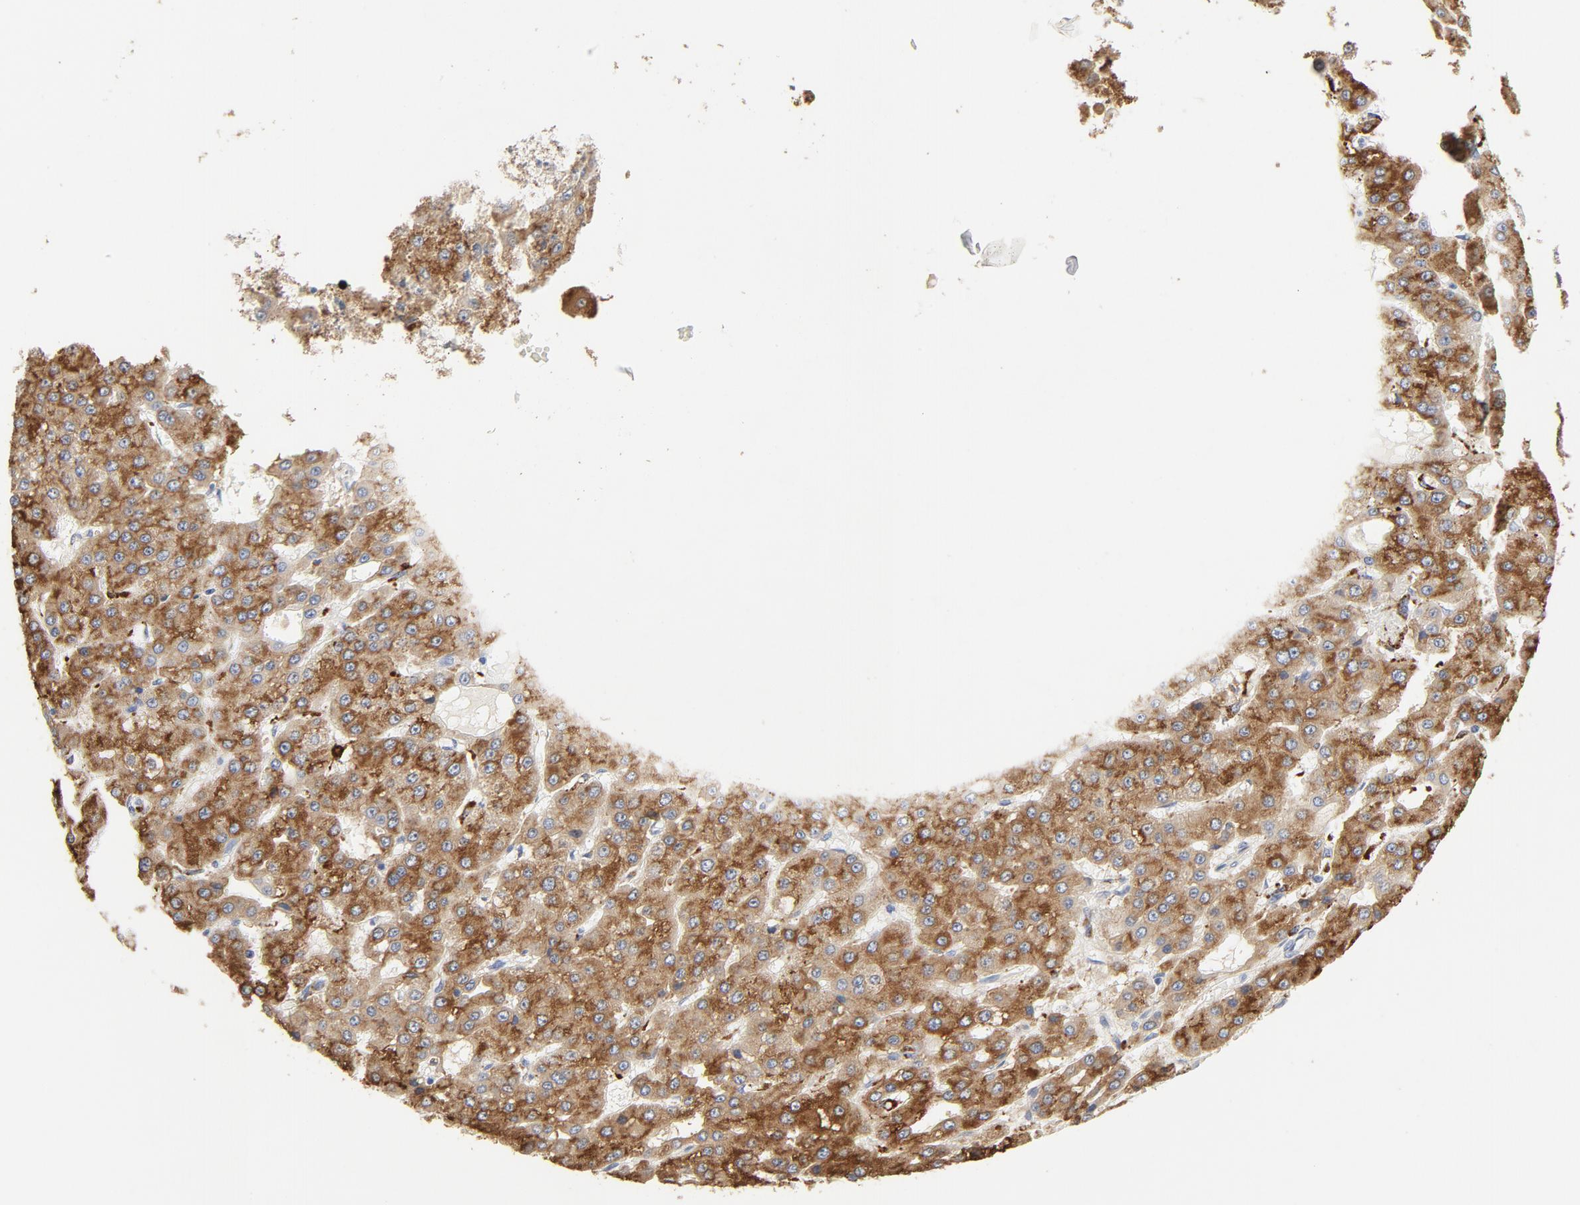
{"staining": {"intensity": "strong", "quantity": ">75%", "location": "cytoplasmic/membranous"}, "tissue": "liver cancer", "cell_type": "Tumor cells", "image_type": "cancer", "snomed": [{"axis": "morphology", "description": "Carcinoma, Hepatocellular, NOS"}, {"axis": "topography", "description": "Liver"}], "caption": "IHC staining of liver cancer, which reveals high levels of strong cytoplasmic/membranous positivity in about >75% of tumor cells indicating strong cytoplasmic/membranous protein expression. The staining was performed using DAB (brown) for protein detection and nuclei were counterstained in hematoxylin (blue).", "gene": "MAGEB17", "patient": {"sex": "male", "age": 47}}